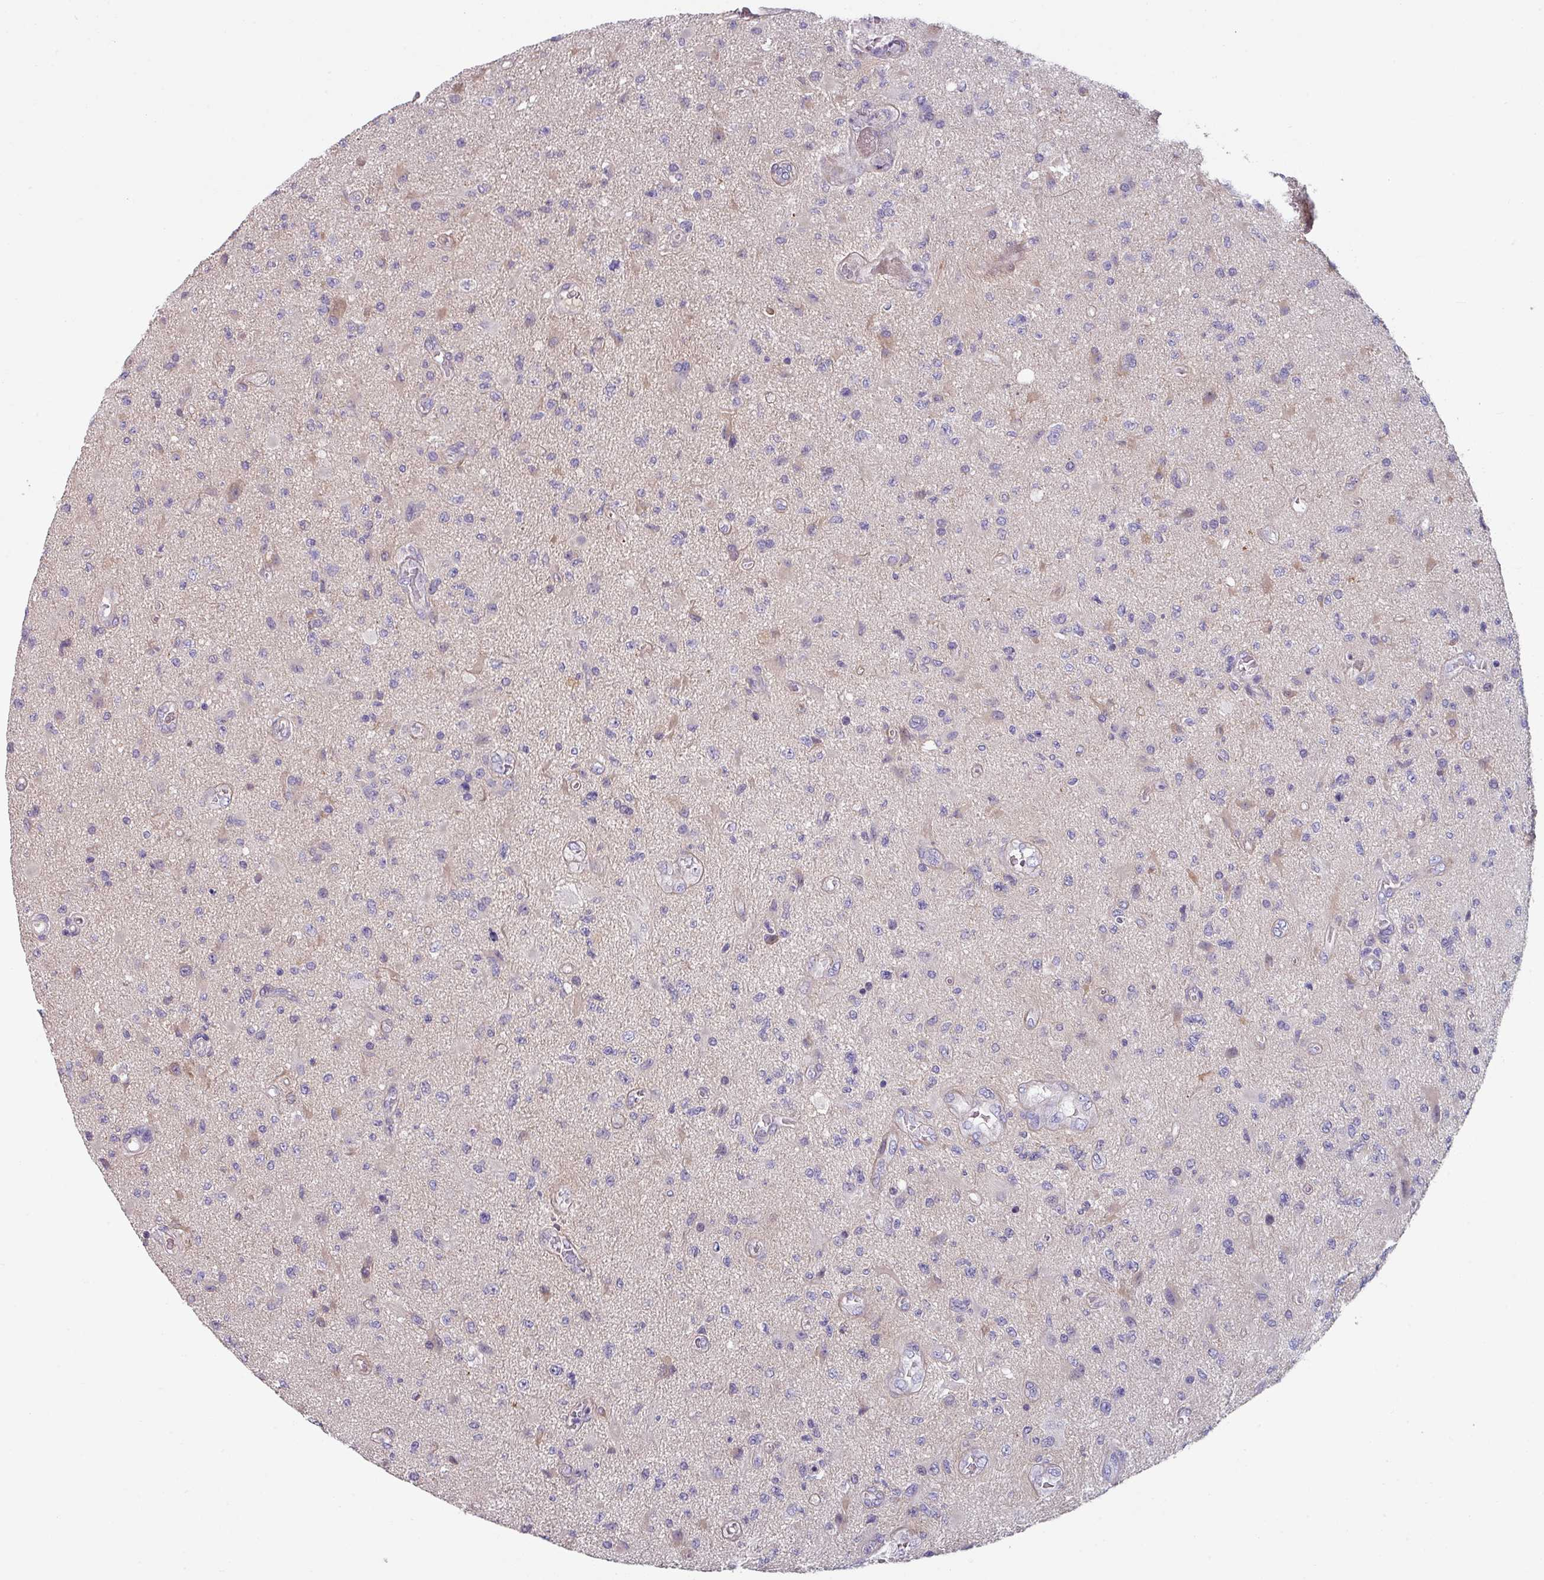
{"staining": {"intensity": "negative", "quantity": "none", "location": "none"}, "tissue": "glioma", "cell_type": "Tumor cells", "image_type": "cancer", "snomed": [{"axis": "morphology", "description": "Glioma, malignant, High grade"}, {"axis": "topography", "description": "Brain"}], "caption": "Protein analysis of malignant high-grade glioma demonstrates no significant staining in tumor cells. (DAB immunohistochemistry visualized using brightfield microscopy, high magnification).", "gene": "TMEM132A", "patient": {"sex": "male", "age": 67}}